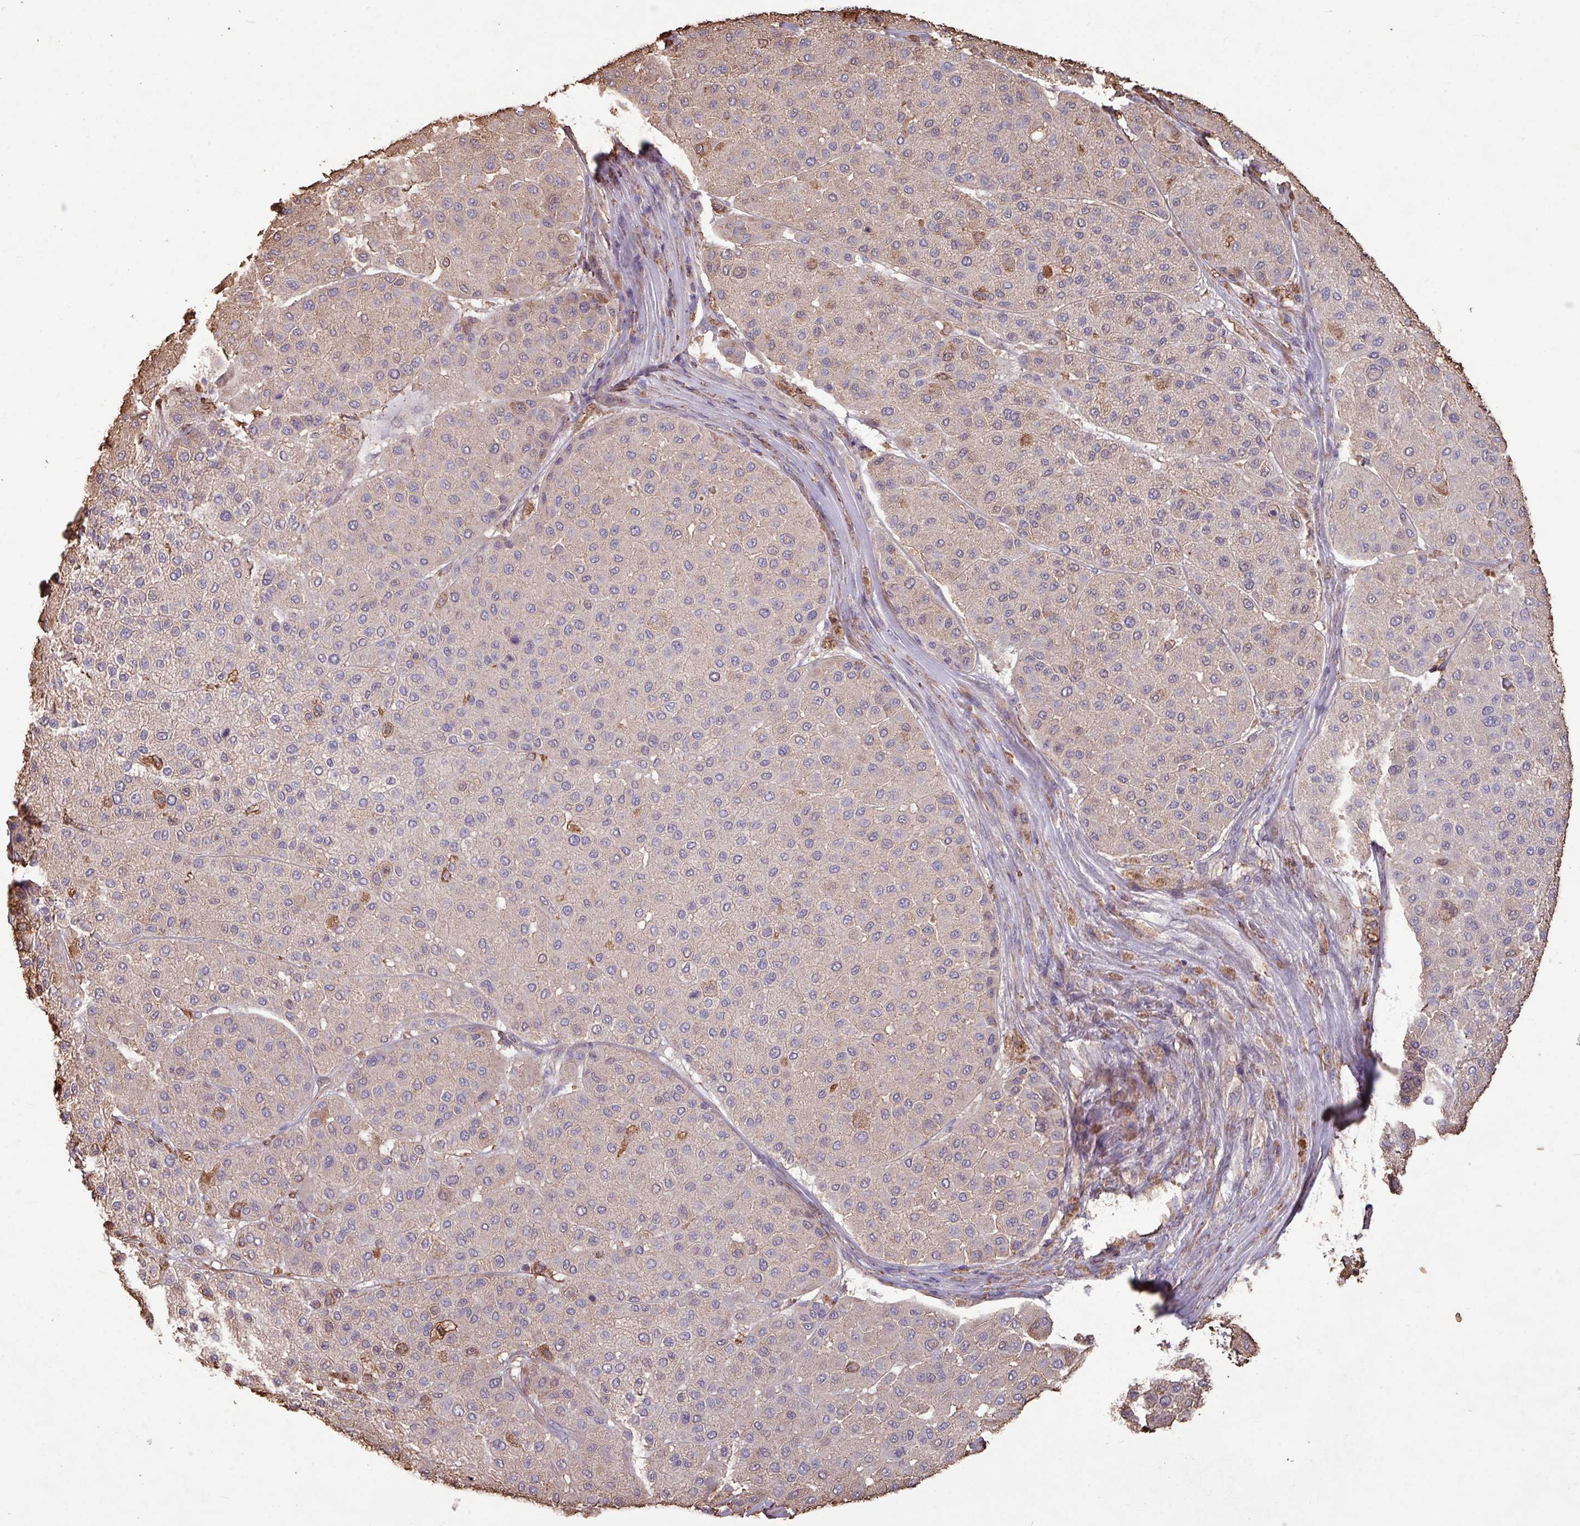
{"staining": {"intensity": "weak", "quantity": "<25%", "location": "cytoplasmic/membranous"}, "tissue": "melanoma", "cell_type": "Tumor cells", "image_type": "cancer", "snomed": [{"axis": "morphology", "description": "Malignant melanoma, Metastatic site"}, {"axis": "topography", "description": "Smooth muscle"}], "caption": "This is an immunohistochemistry photomicrograph of human malignant melanoma (metastatic site). There is no positivity in tumor cells.", "gene": "CAMK2B", "patient": {"sex": "male", "age": 41}}